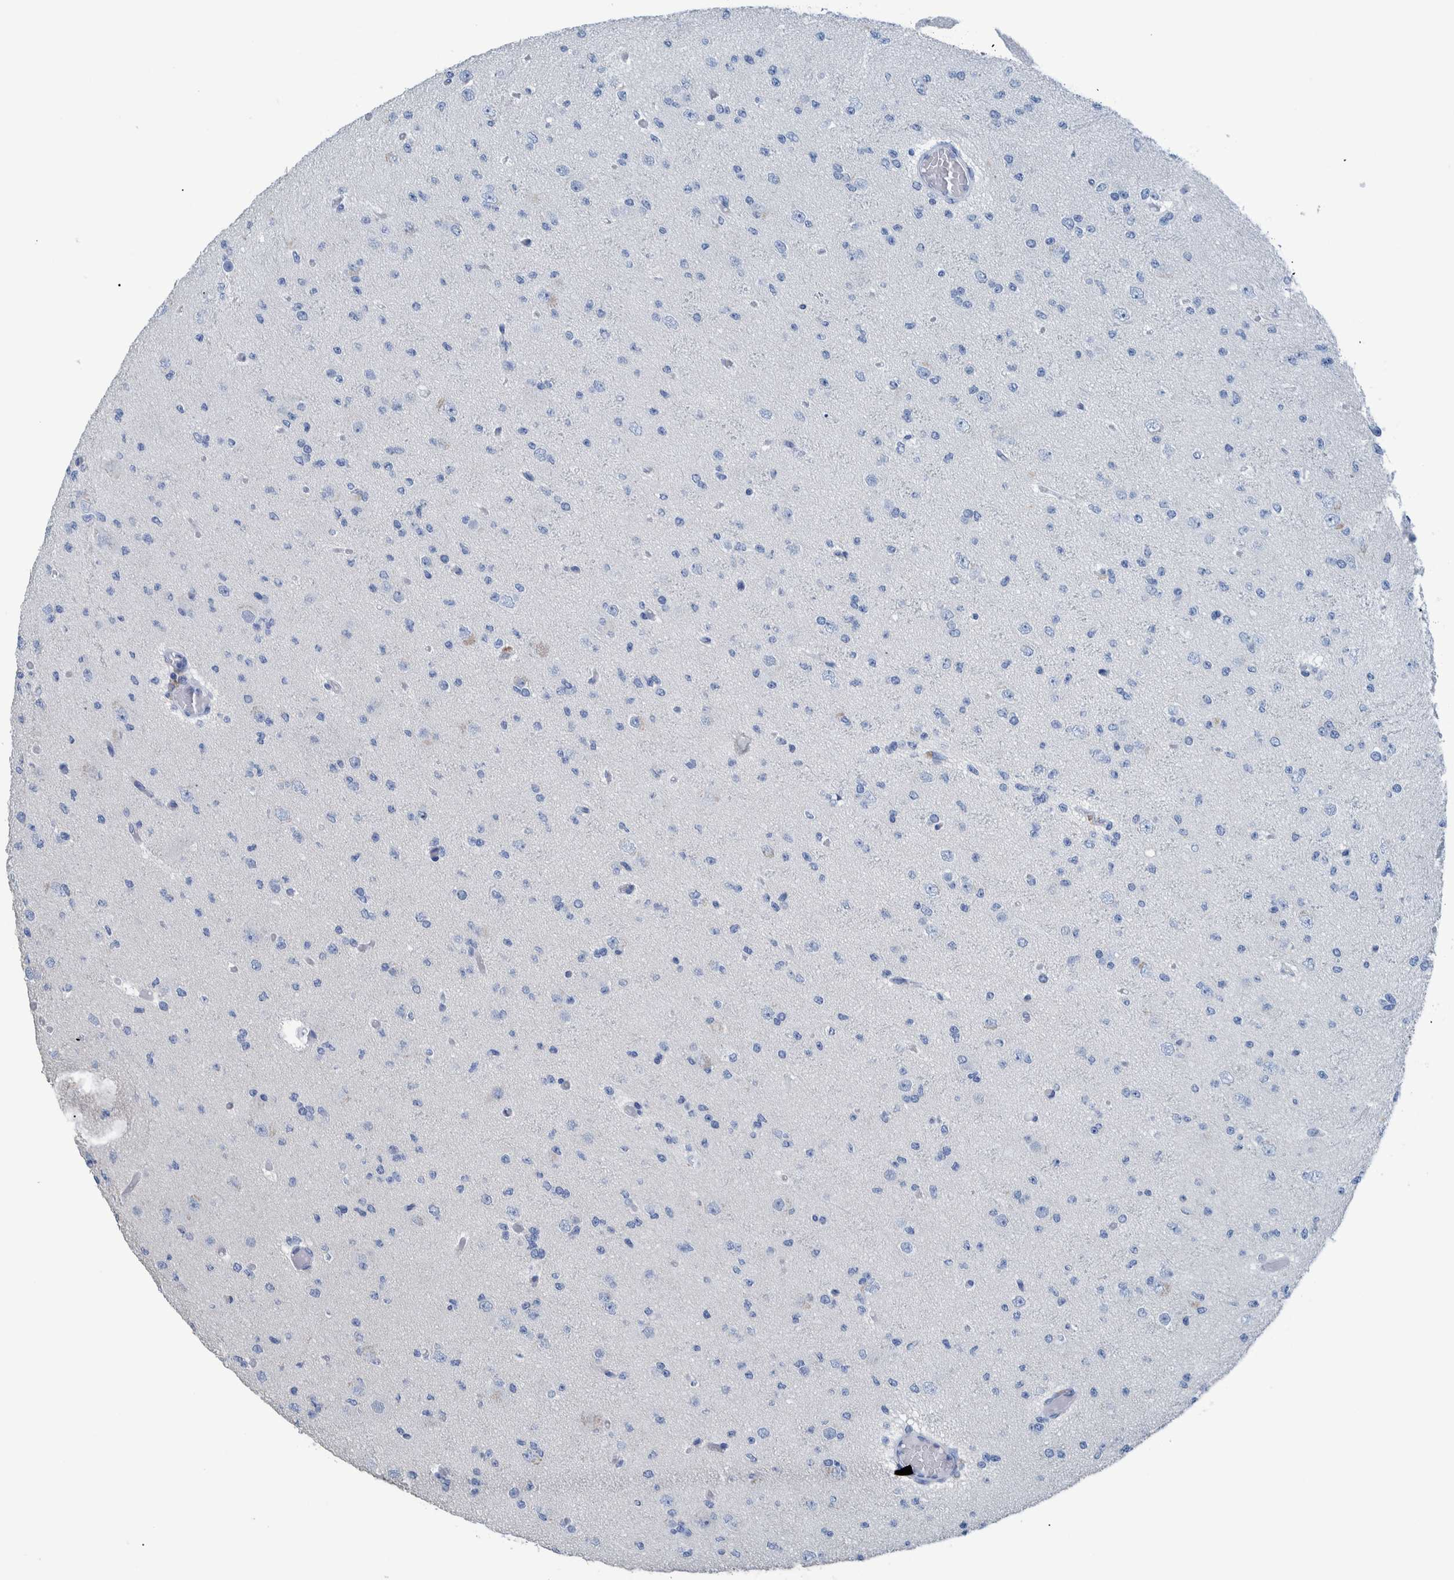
{"staining": {"intensity": "negative", "quantity": "none", "location": "none"}, "tissue": "glioma", "cell_type": "Tumor cells", "image_type": "cancer", "snomed": [{"axis": "morphology", "description": "Glioma, malignant, Low grade"}, {"axis": "topography", "description": "Brain"}], "caption": "Immunohistochemistry (IHC) photomicrograph of neoplastic tissue: malignant glioma (low-grade) stained with DAB (3,3'-diaminobenzidine) shows no significant protein expression in tumor cells.", "gene": "IDO1", "patient": {"sex": "female", "age": 22}}